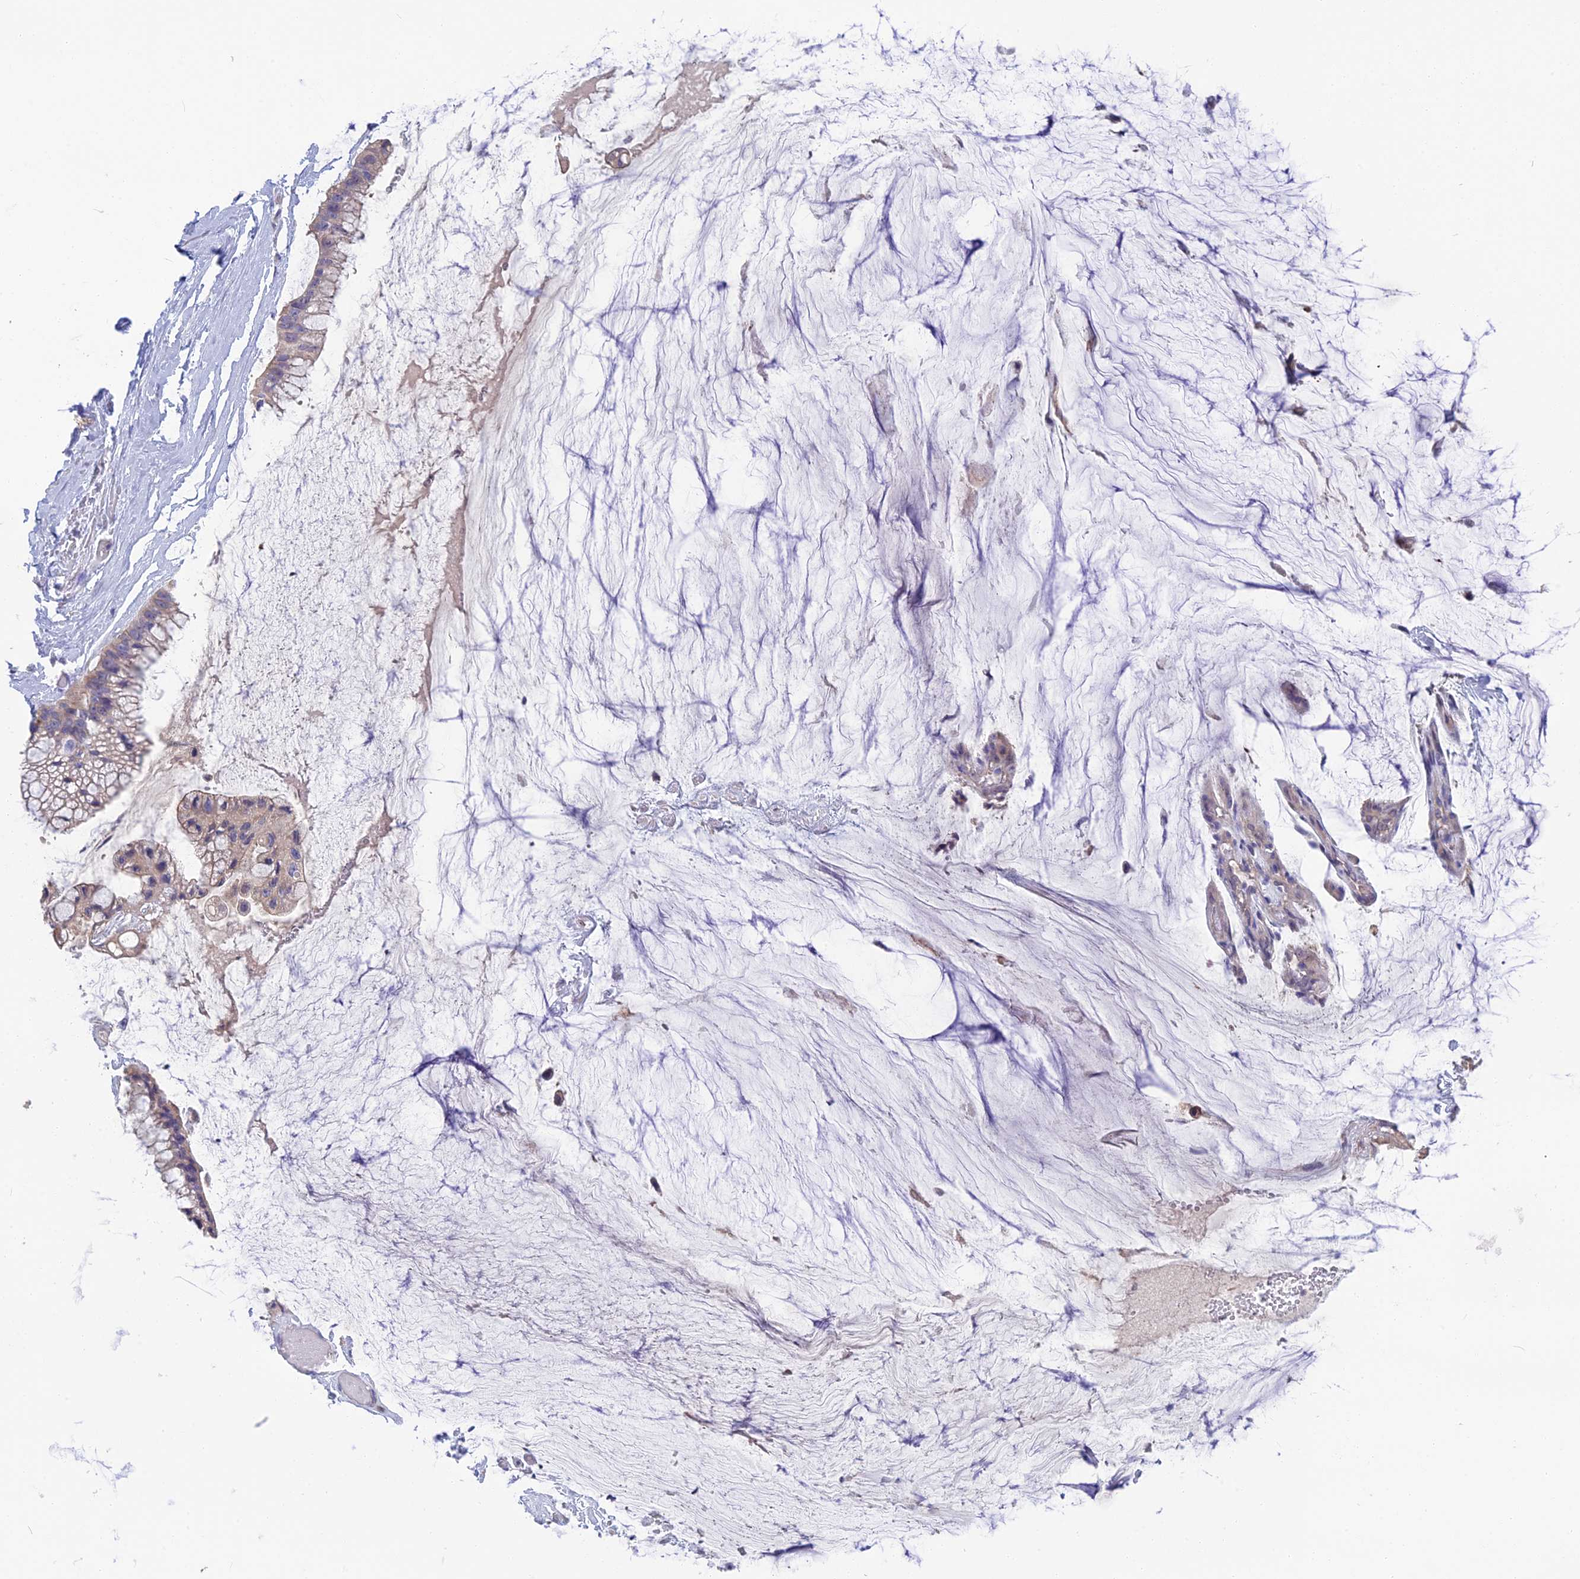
{"staining": {"intensity": "negative", "quantity": "none", "location": "none"}, "tissue": "ovarian cancer", "cell_type": "Tumor cells", "image_type": "cancer", "snomed": [{"axis": "morphology", "description": "Cystadenocarcinoma, mucinous, NOS"}, {"axis": "topography", "description": "Ovary"}], "caption": "Tumor cells show no significant staining in ovarian cancer (mucinous cystadenocarcinoma). Nuclei are stained in blue.", "gene": "SNAP91", "patient": {"sex": "female", "age": 39}}